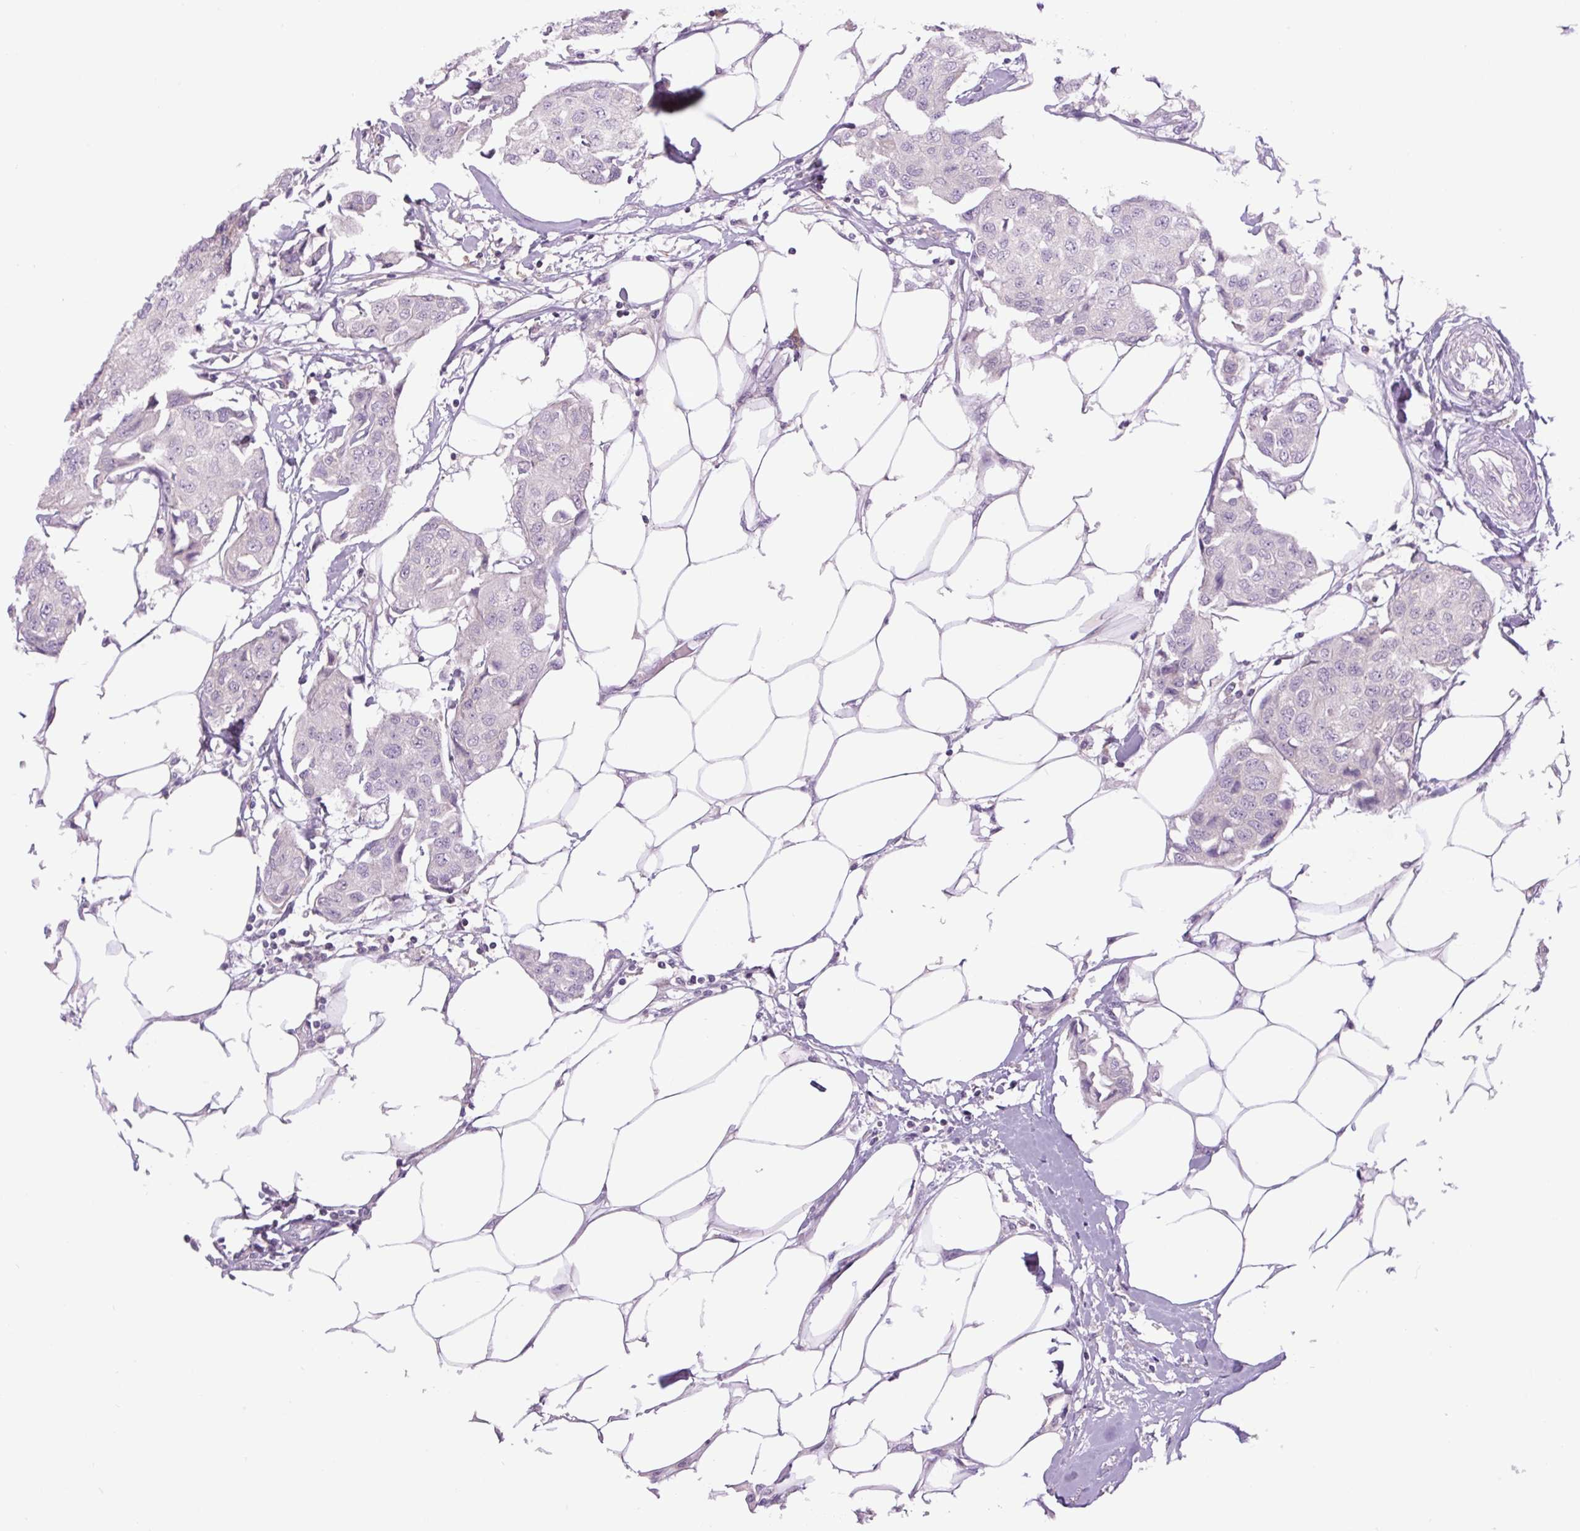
{"staining": {"intensity": "weak", "quantity": "<25%", "location": "cytoplasmic/membranous"}, "tissue": "breast cancer", "cell_type": "Tumor cells", "image_type": "cancer", "snomed": [{"axis": "morphology", "description": "Duct carcinoma"}, {"axis": "topography", "description": "Breast"}, {"axis": "topography", "description": "Lymph node"}], "caption": "Micrograph shows no significant protein expression in tumor cells of intraductal carcinoma (breast).", "gene": "MINK1", "patient": {"sex": "female", "age": 80}}